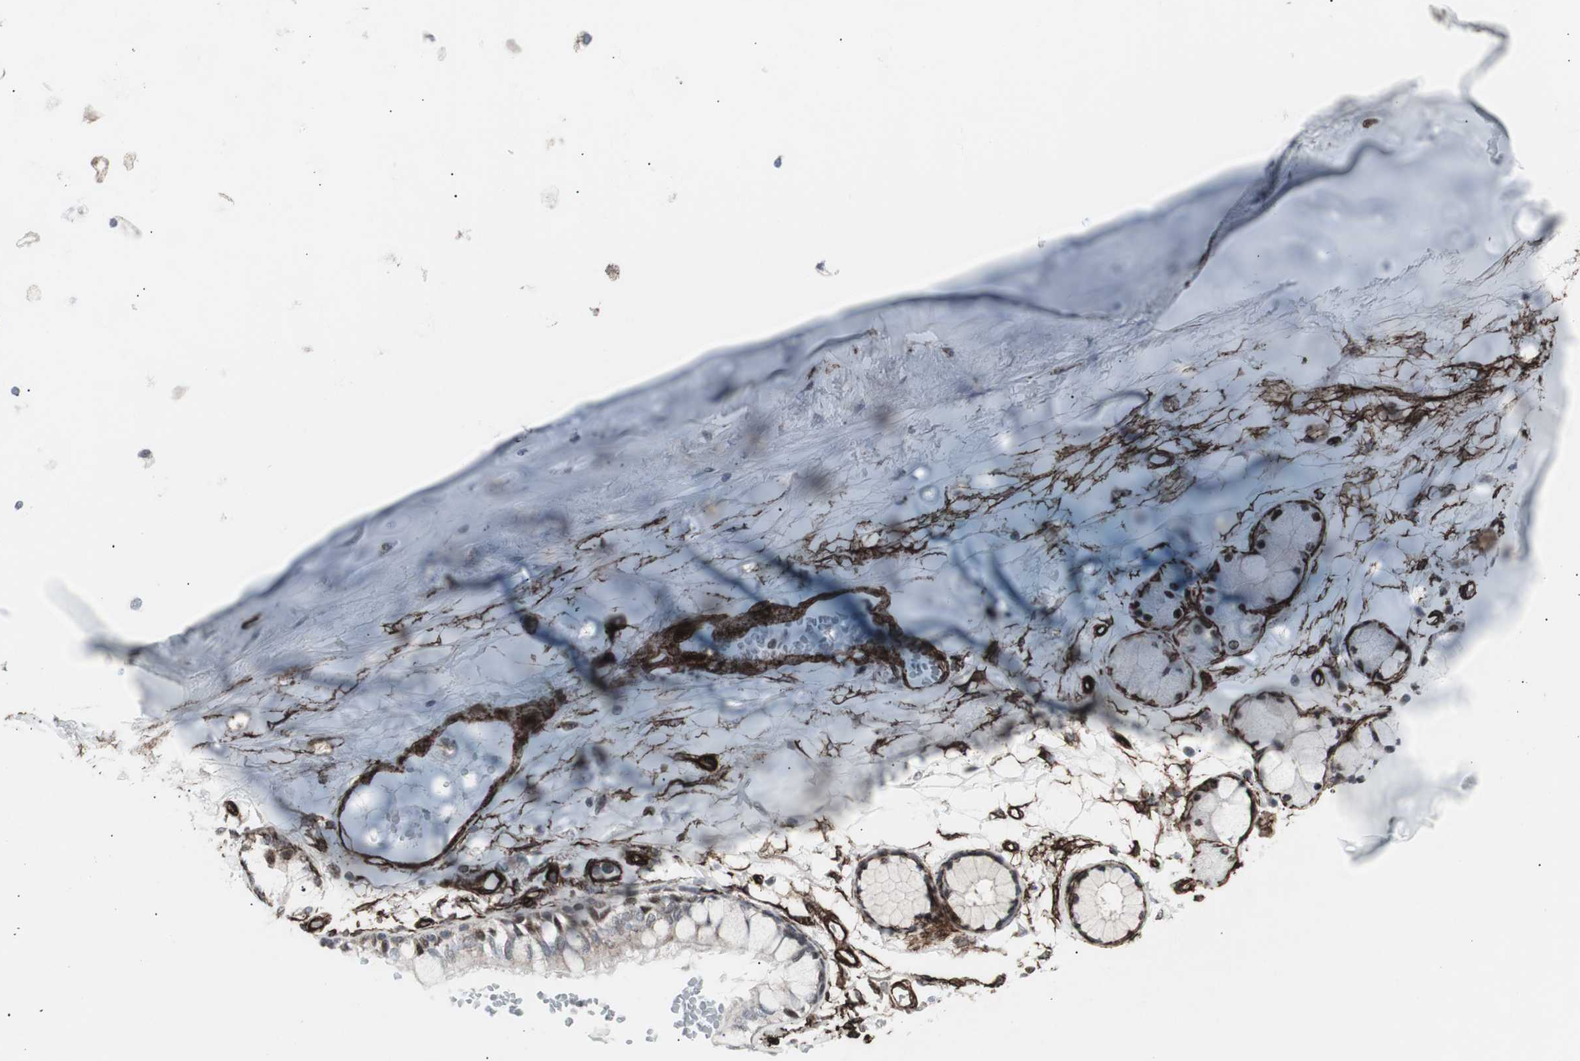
{"staining": {"intensity": "strong", "quantity": ">75%", "location": "cytoplasmic/membranous"}, "tissue": "adipose tissue", "cell_type": "Adipocytes", "image_type": "normal", "snomed": [{"axis": "morphology", "description": "Normal tissue, NOS"}, {"axis": "topography", "description": "Cartilage tissue"}, {"axis": "topography", "description": "Bronchus"}], "caption": "Strong cytoplasmic/membranous positivity for a protein is present in about >75% of adipocytes of normal adipose tissue using immunohistochemistry (IHC).", "gene": "PDGFA", "patient": {"sex": "female", "age": 73}}